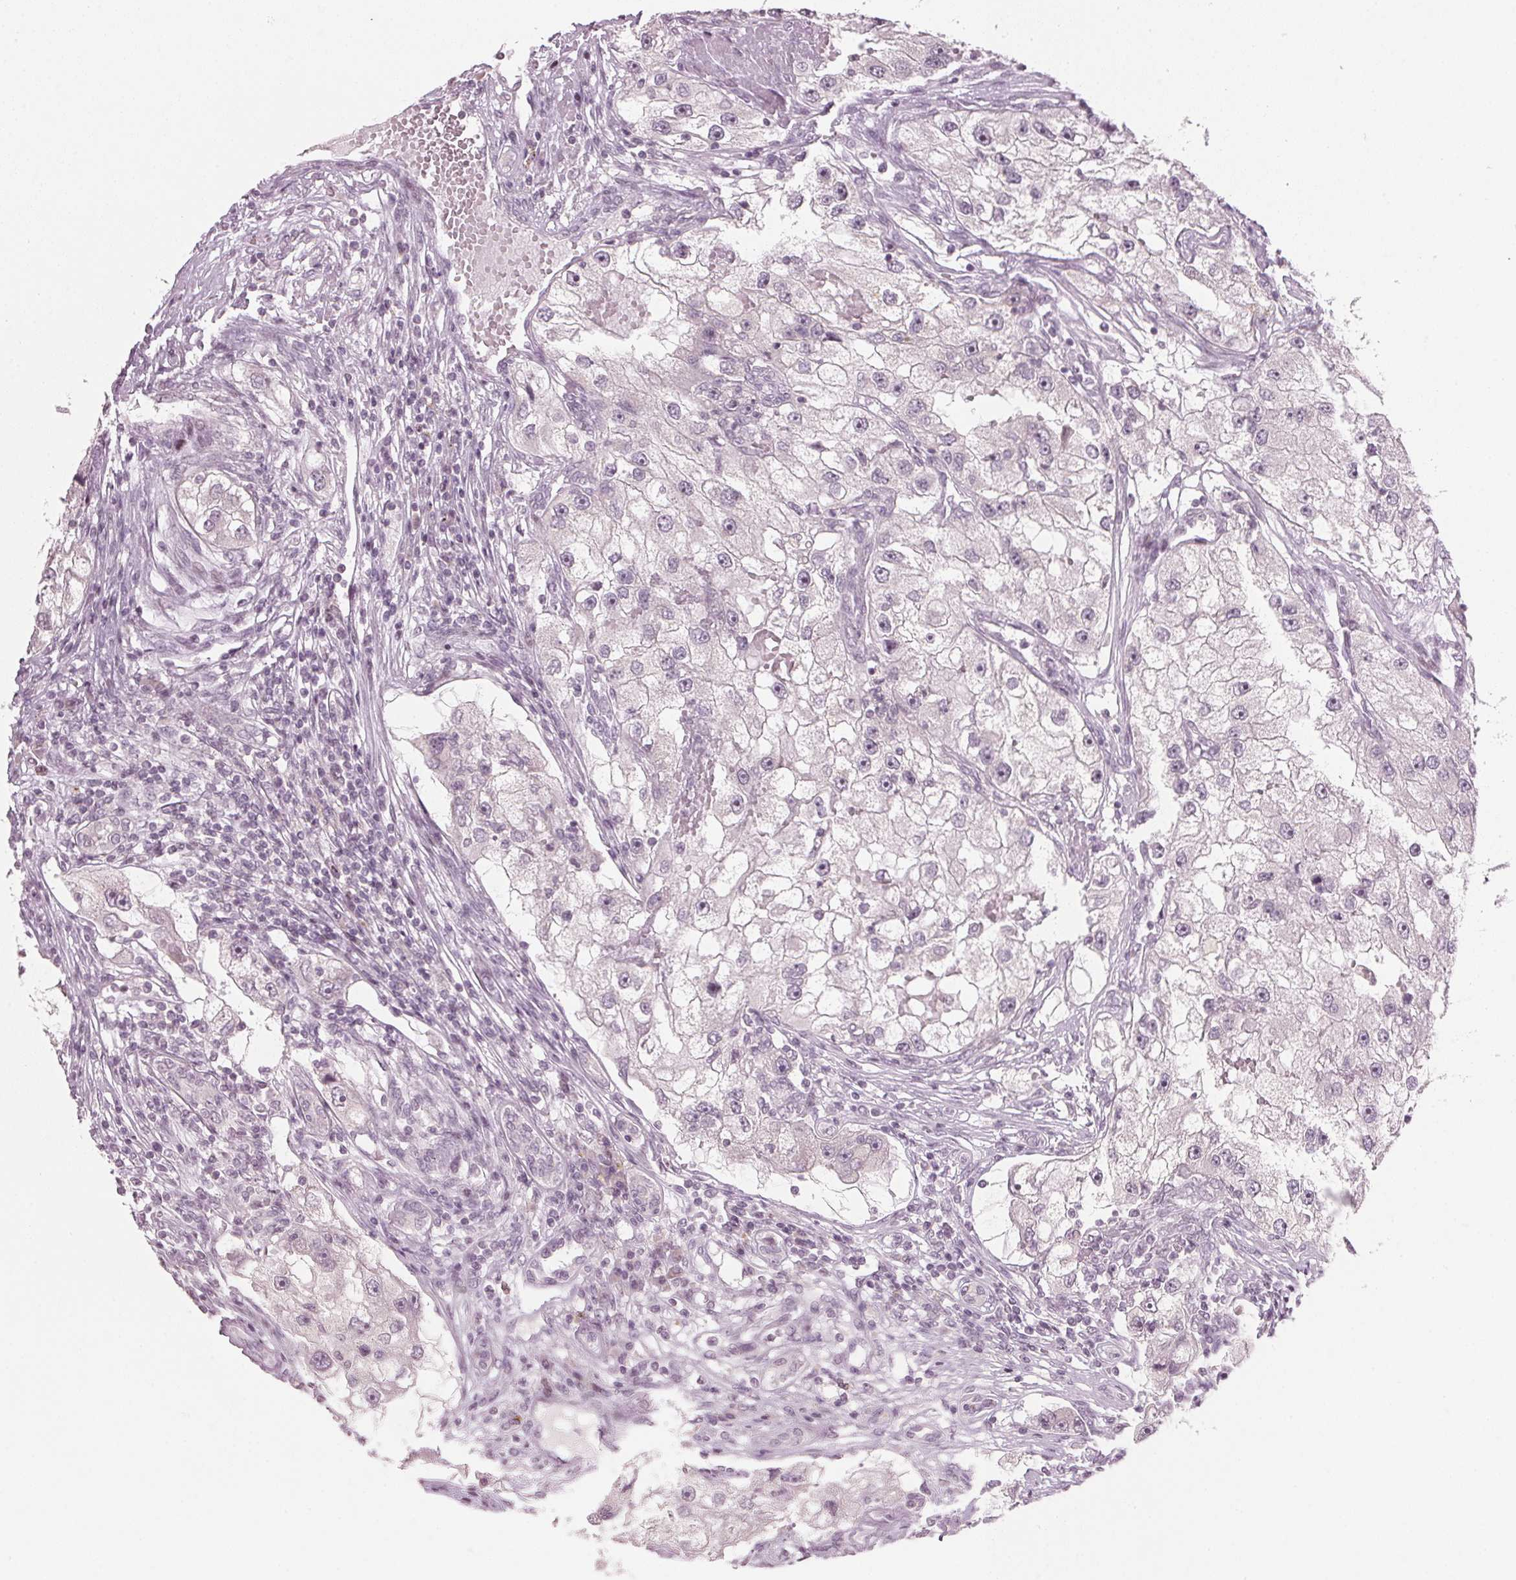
{"staining": {"intensity": "negative", "quantity": "none", "location": "none"}, "tissue": "renal cancer", "cell_type": "Tumor cells", "image_type": "cancer", "snomed": [{"axis": "morphology", "description": "Adenocarcinoma, NOS"}, {"axis": "topography", "description": "Kidney"}], "caption": "This is an immunohistochemistry (IHC) photomicrograph of adenocarcinoma (renal). There is no expression in tumor cells.", "gene": "SFRP4", "patient": {"sex": "male", "age": 63}}